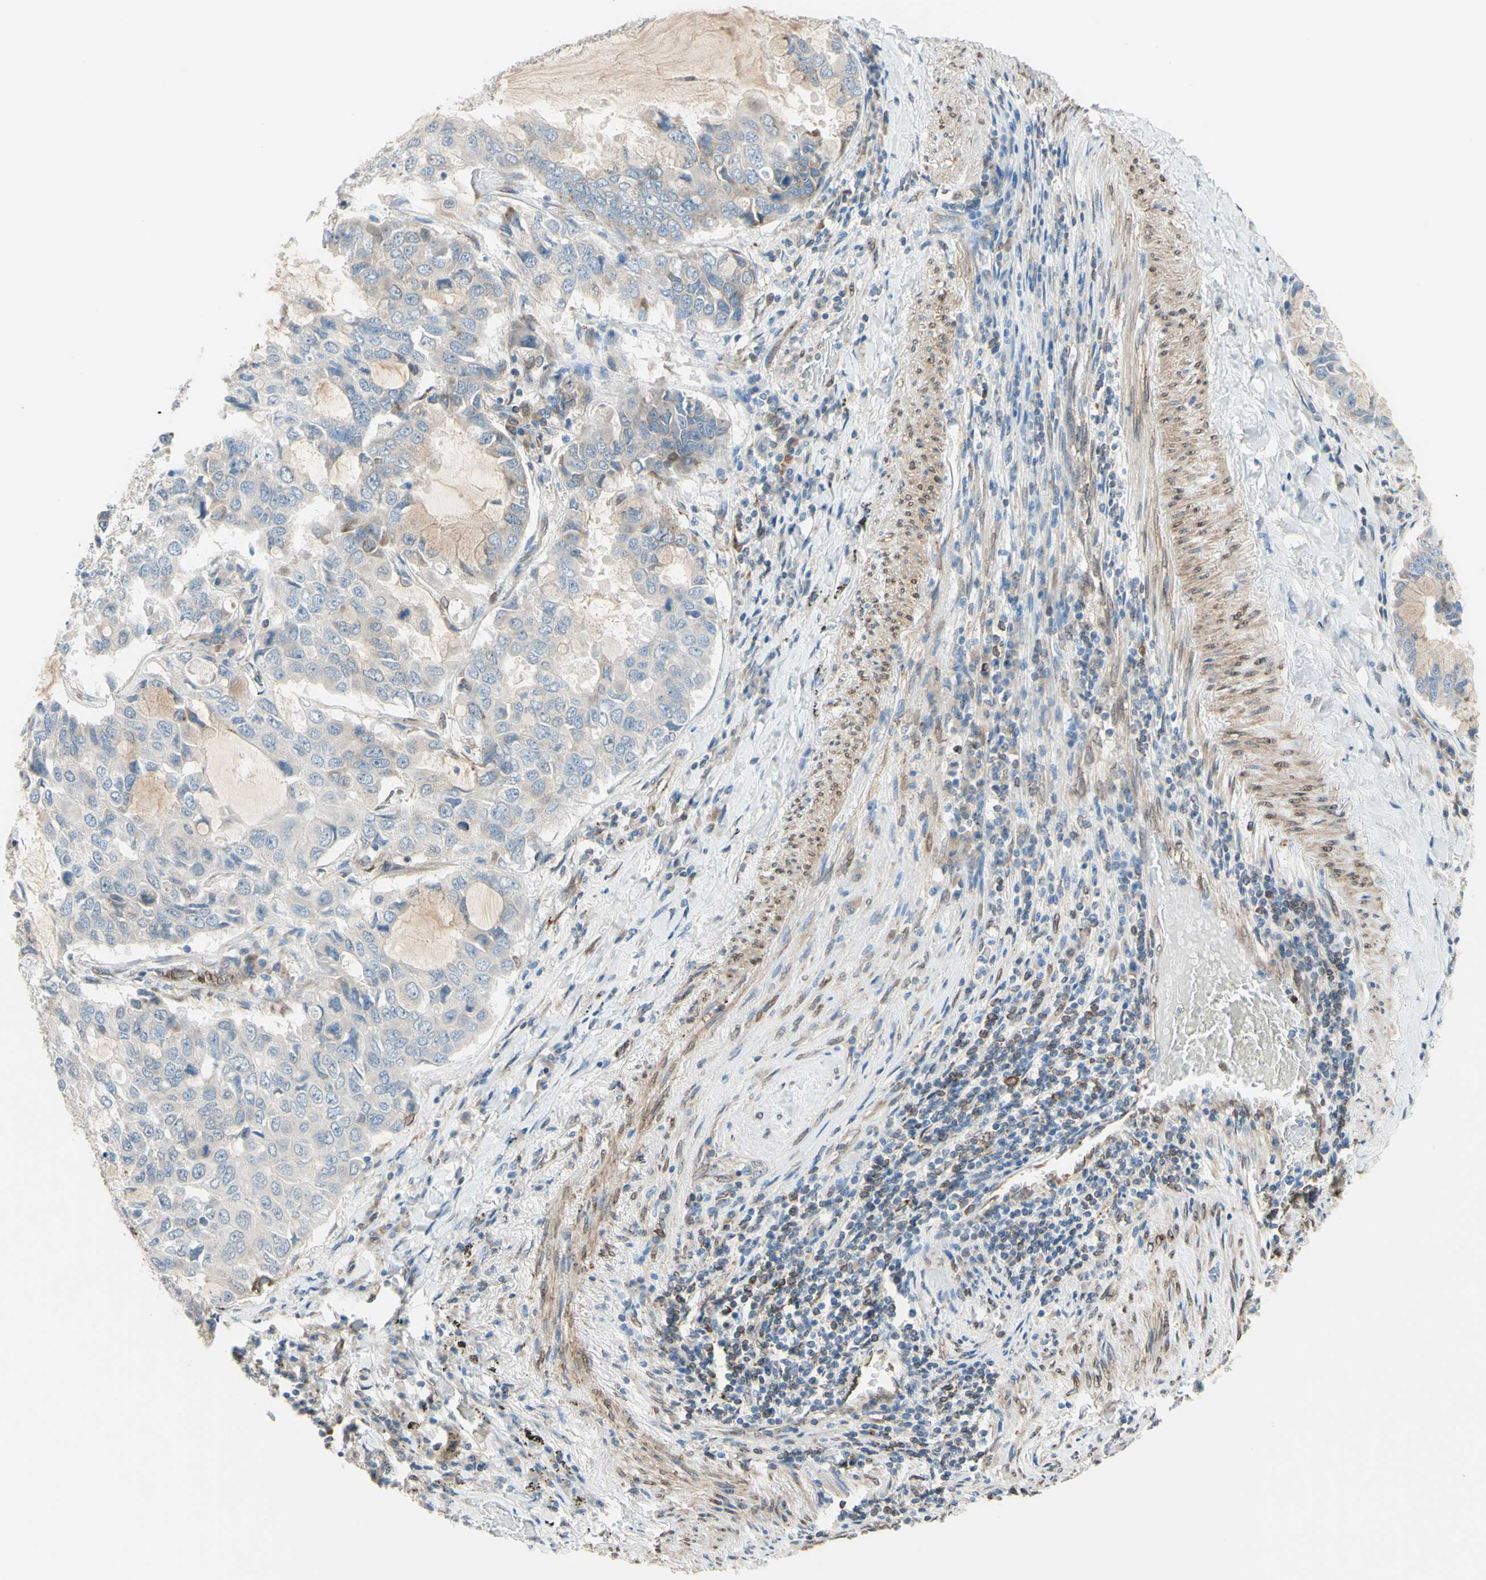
{"staining": {"intensity": "weak", "quantity": "25%-75%", "location": "cytoplasmic/membranous"}, "tissue": "lung cancer", "cell_type": "Tumor cells", "image_type": "cancer", "snomed": [{"axis": "morphology", "description": "Adenocarcinoma, NOS"}, {"axis": "topography", "description": "Lung"}], "caption": "DAB (3,3'-diaminobenzidine) immunohistochemical staining of lung adenocarcinoma exhibits weak cytoplasmic/membranous protein expression in approximately 25%-75% of tumor cells.", "gene": "TRAF2", "patient": {"sex": "male", "age": 64}}